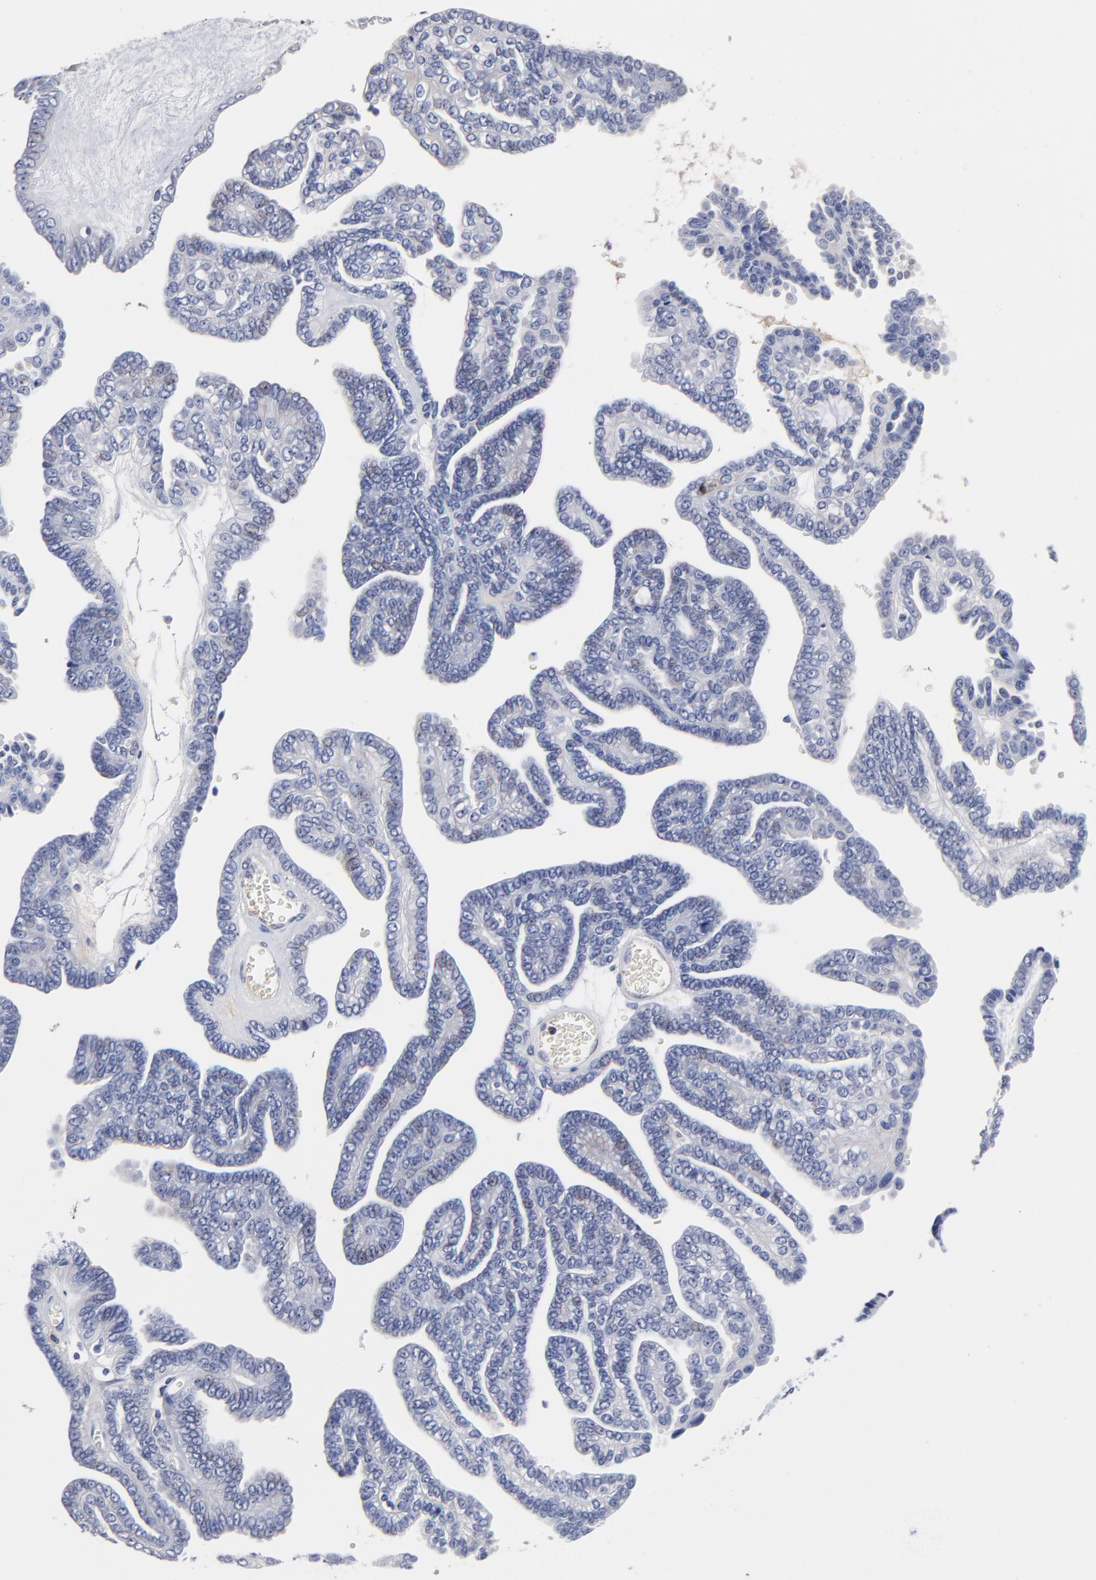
{"staining": {"intensity": "negative", "quantity": "none", "location": "none"}, "tissue": "ovarian cancer", "cell_type": "Tumor cells", "image_type": "cancer", "snomed": [{"axis": "morphology", "description": "Cystadenocarcinoma, serous, NOS"}, {"axis": "topography", "description": "Ovary"}], "caption": "Ovarian cancer was stained to show a protein in brown. There is no significant staining in tumor cells.", "gene": "TRAT1", "patient": {"sex": "female", "age": 71}}